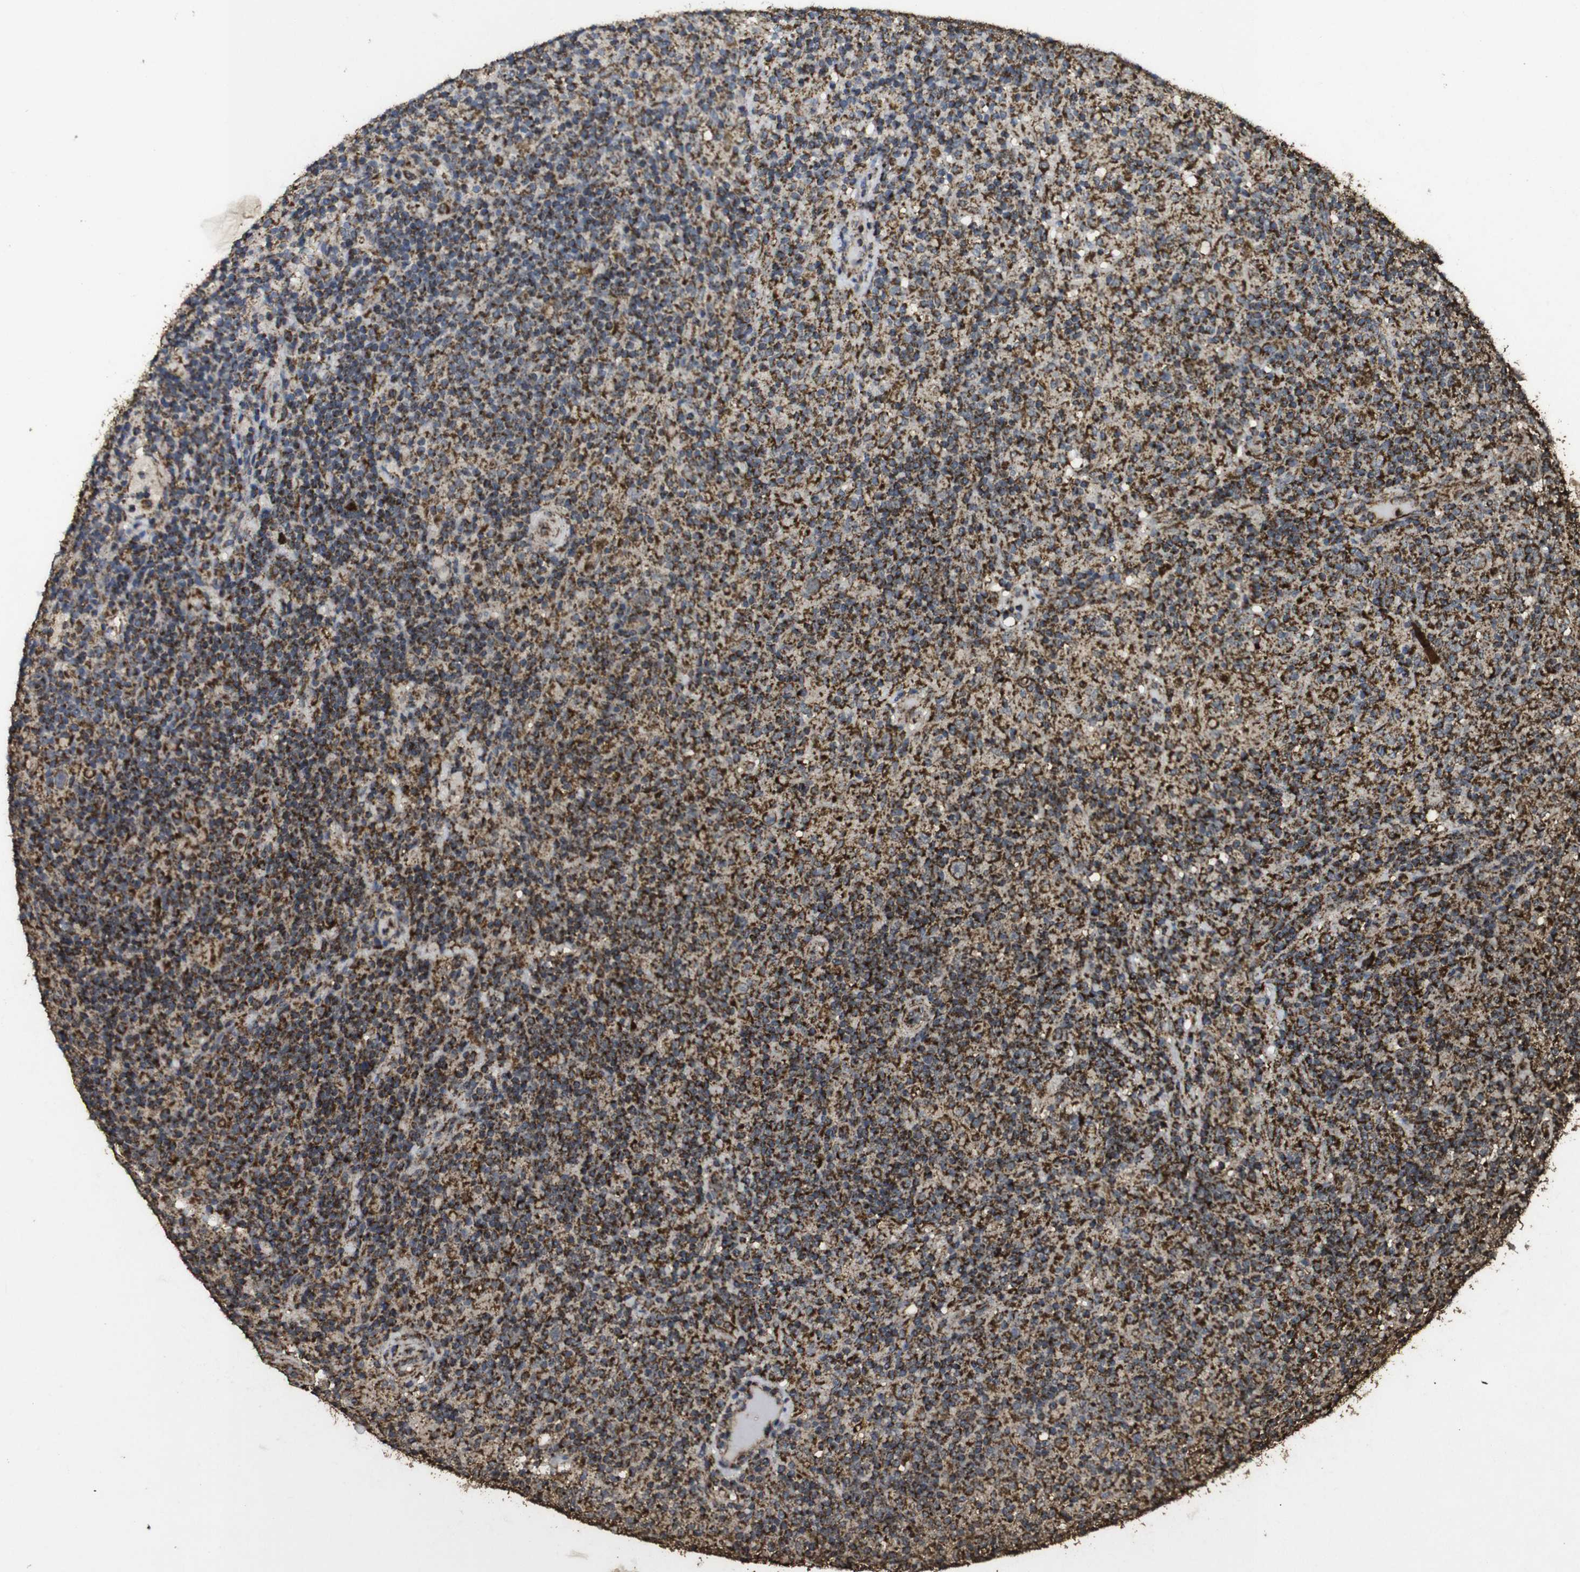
{"staining": {"intensity": "strong", "quantity": "25%-75%", "location": "cytoplasmic/membranous"}, "tissue": "lymphoma", "cell_type": "Tumor cells", "image_type": "cancer", "snomed": [{"axis": "morphology", "description": "Hodgkin's disease, NOS"}, {"axis": "topography", "description": "Lymph node"}], "caption": "Immunohistochemical staining of human lymphoma reveals strong cytoplasmic/membranous protein expression in about 25%-75% of tumor cells. Nuclei are stained in blue.", "gene": "ATP5F1A", "patient": {"sex": "male", "age": 70}}